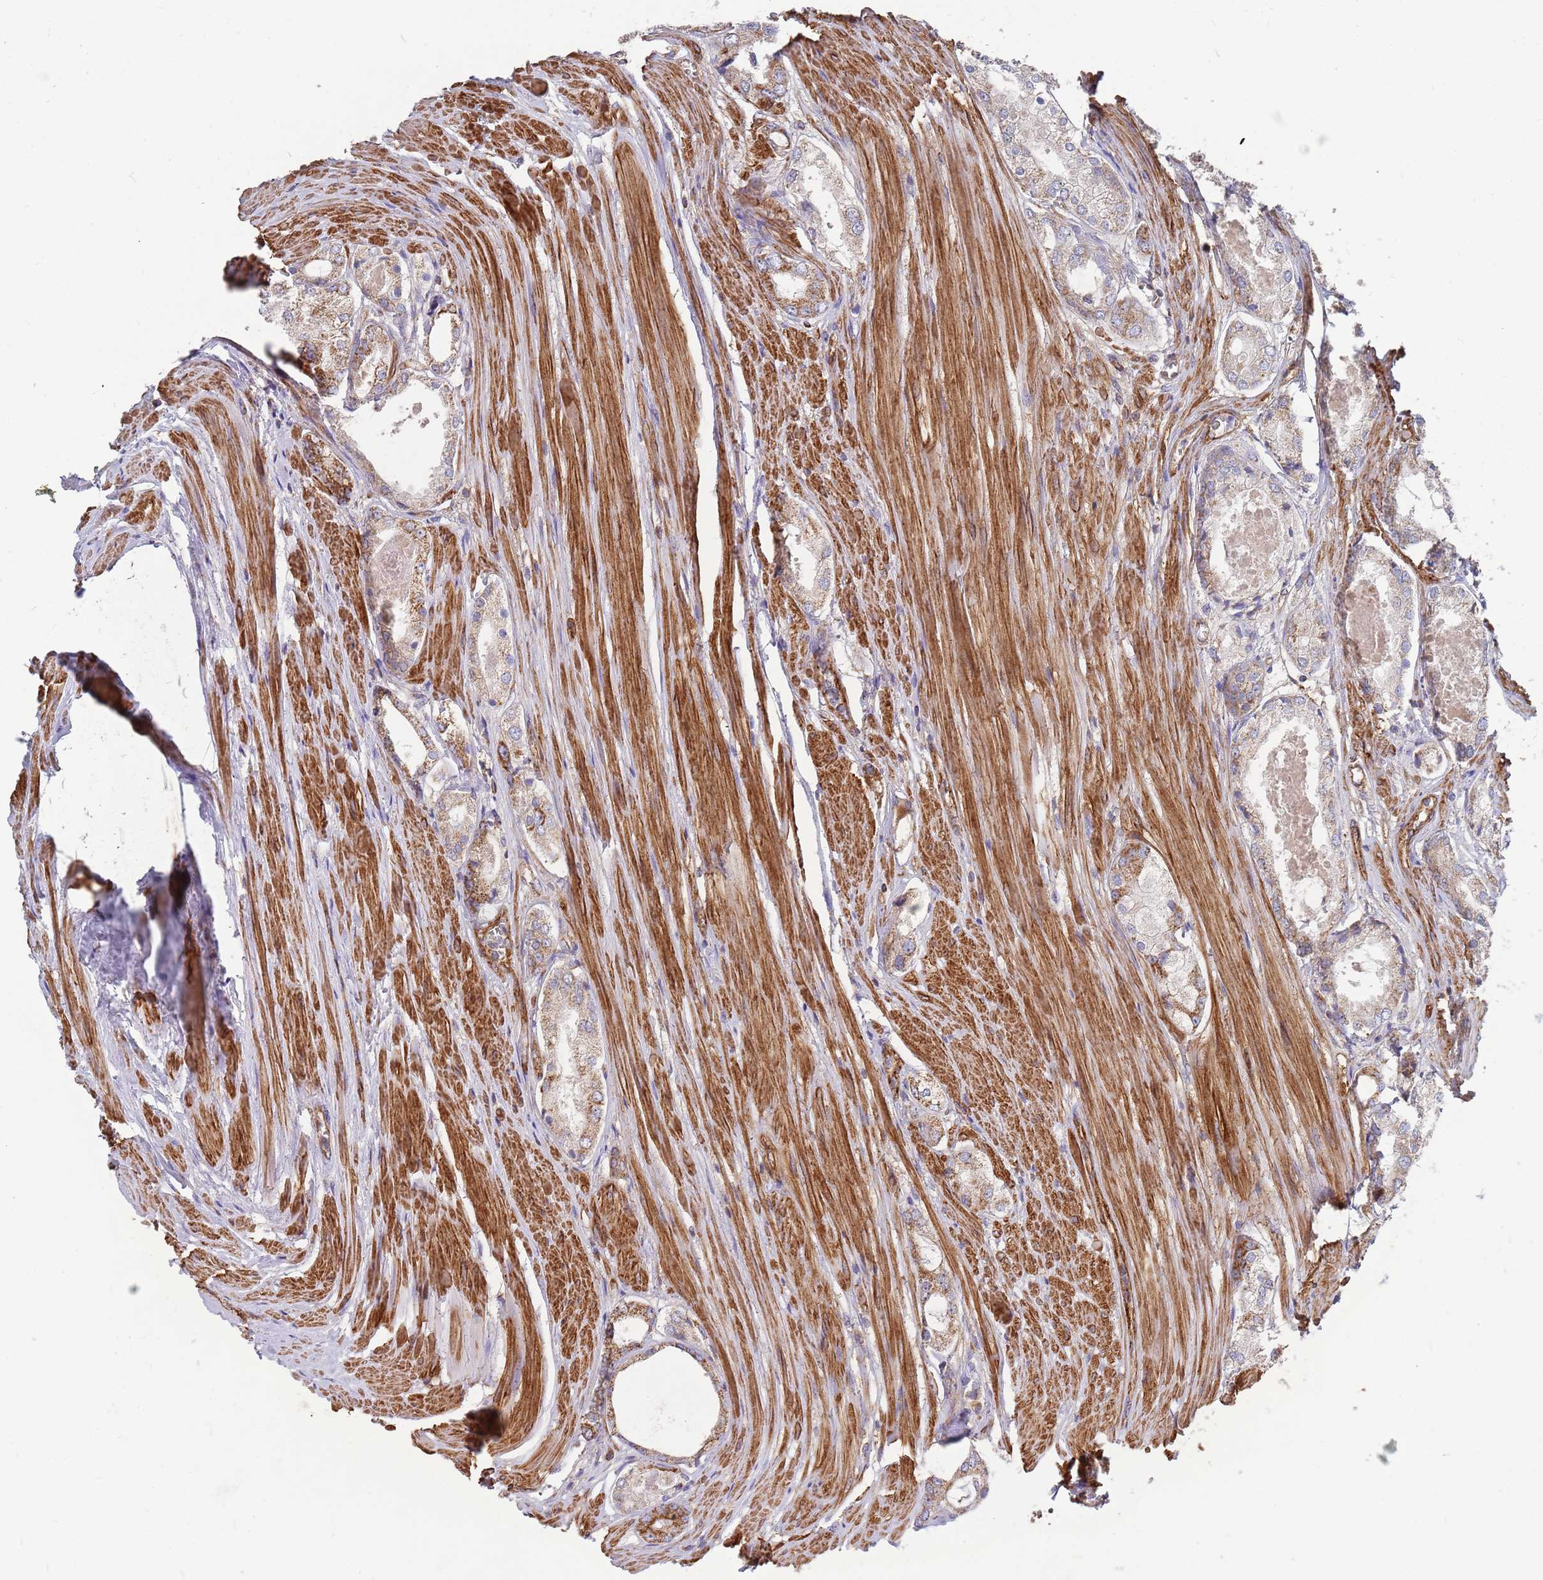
{"staining": {"intensity": "weak", "quantity": ">75%", "location": "cytoplasmic/membranous"}, "tissue": "prostate cancer", "cell_type": "Tumor cells", "image_type": "cancer", "snomed": [{"axis": "morphology", "description": "Adenocarcinoma, Low grade"}, {"axis": "topography", "description": "Prostate"}], "caption": "DAB immunohistochemical staining of human prostate cancer (low-grade adenocarcinoma) exhibits weak cytoplasmic/membranous protein positivity in approximately >75% of tumor cells. Nuclei are stained in blue.", "gene": "WDFY3", "patient": {"sex": "male", "age": 68}}